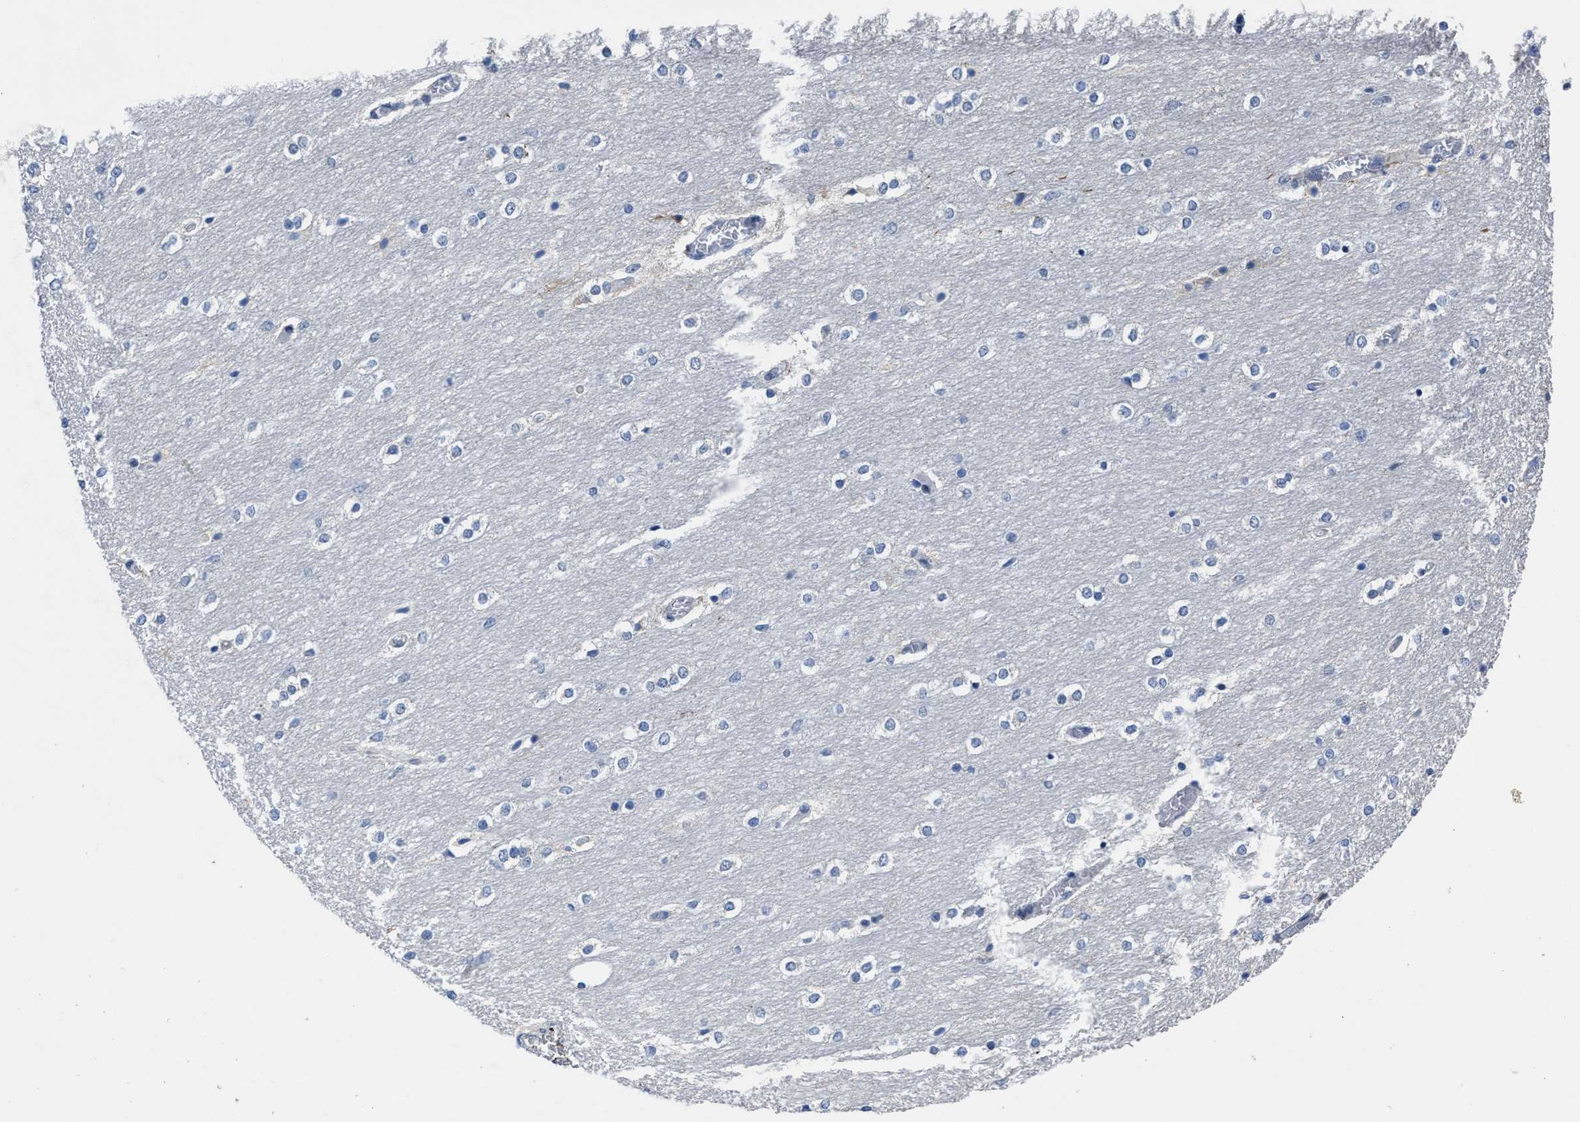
{"staining": {"intensity": "weak", "quantity": "<25%", "location": "cytoplasmic/membranous"}, "tissue": "cerebellum", "cell_type": "Cells in granular layer", "image_type": "normal", "snomed": [{"axis": "morphology", "description": "Normal tissue, NOS"}, {"axis": "topography", "description": "Cerebellum"}], "caption": "Immunohistochemical staining of normal cerebellum reveals no significant staining in cells in granular layer. The staining was performed using DAB to visualize the protein expression in brown, while the nuclei were stained in blue with hematoxylin (Magnification: 20x).", "gene": "ID3", "patient": {"sex": "female", "age": 54}}